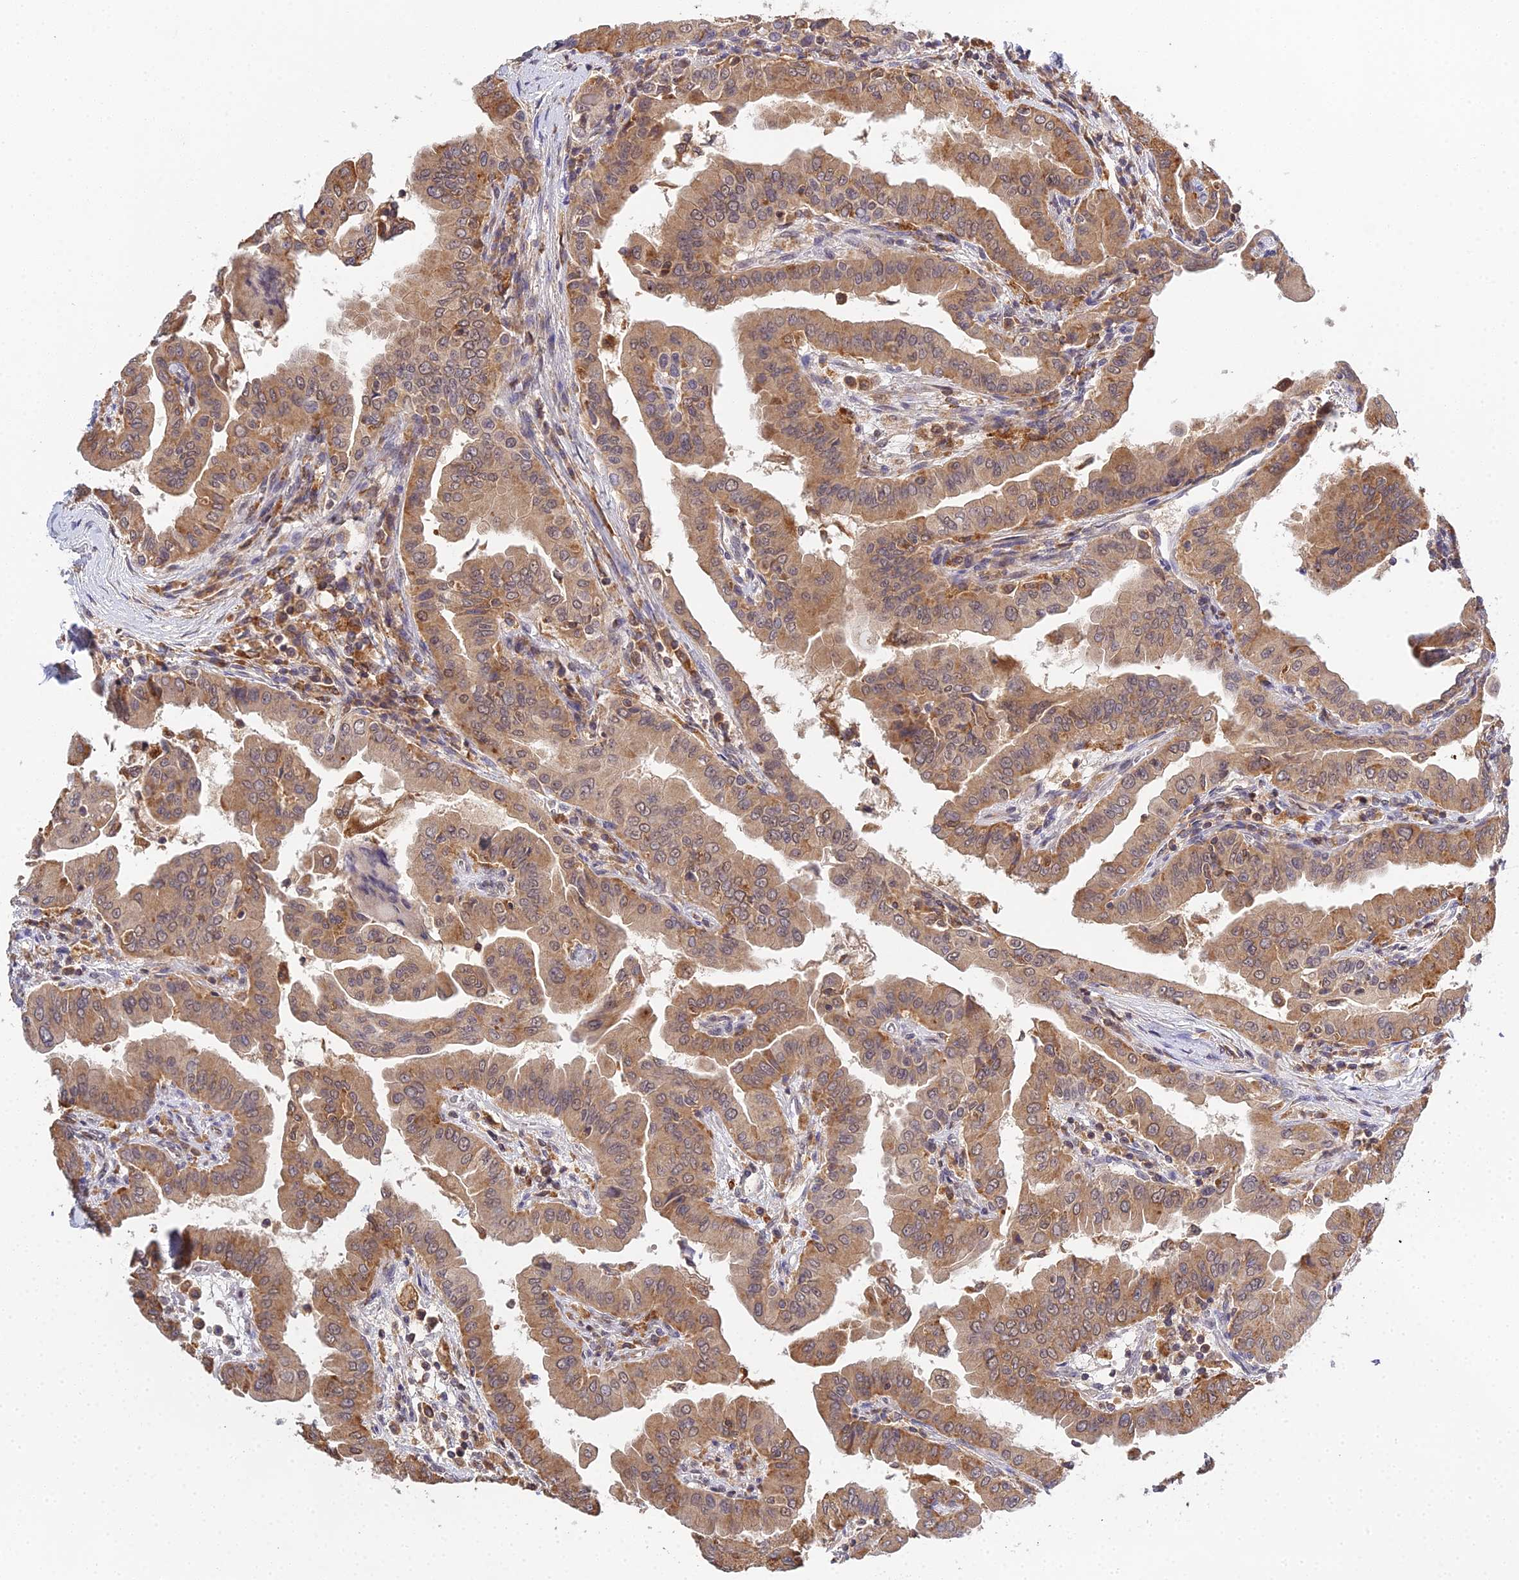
{"staining": {"intensity": "moderate", "quantity": ">75%", "location": "cytoplasmic/membranous"}, "tissue": "thyroid cancer", "cell_type": "Tumor cells", "image_type": "cancer", "snomed": [{"axis": "morphology", "description": "Papillary adenocarcinoma, NOS"}, {"axis": "topography", "description": "Thyroid gland"}], "caption": "Tumor cells exhibit medium levels of moderate cytoplasmic/membranous positivity in approximately >75% of cells in thyroid cancer (papillary adenocarcinoma).", "gene": "TPRX1", "patient": {"sex": "male", "age": 33}}